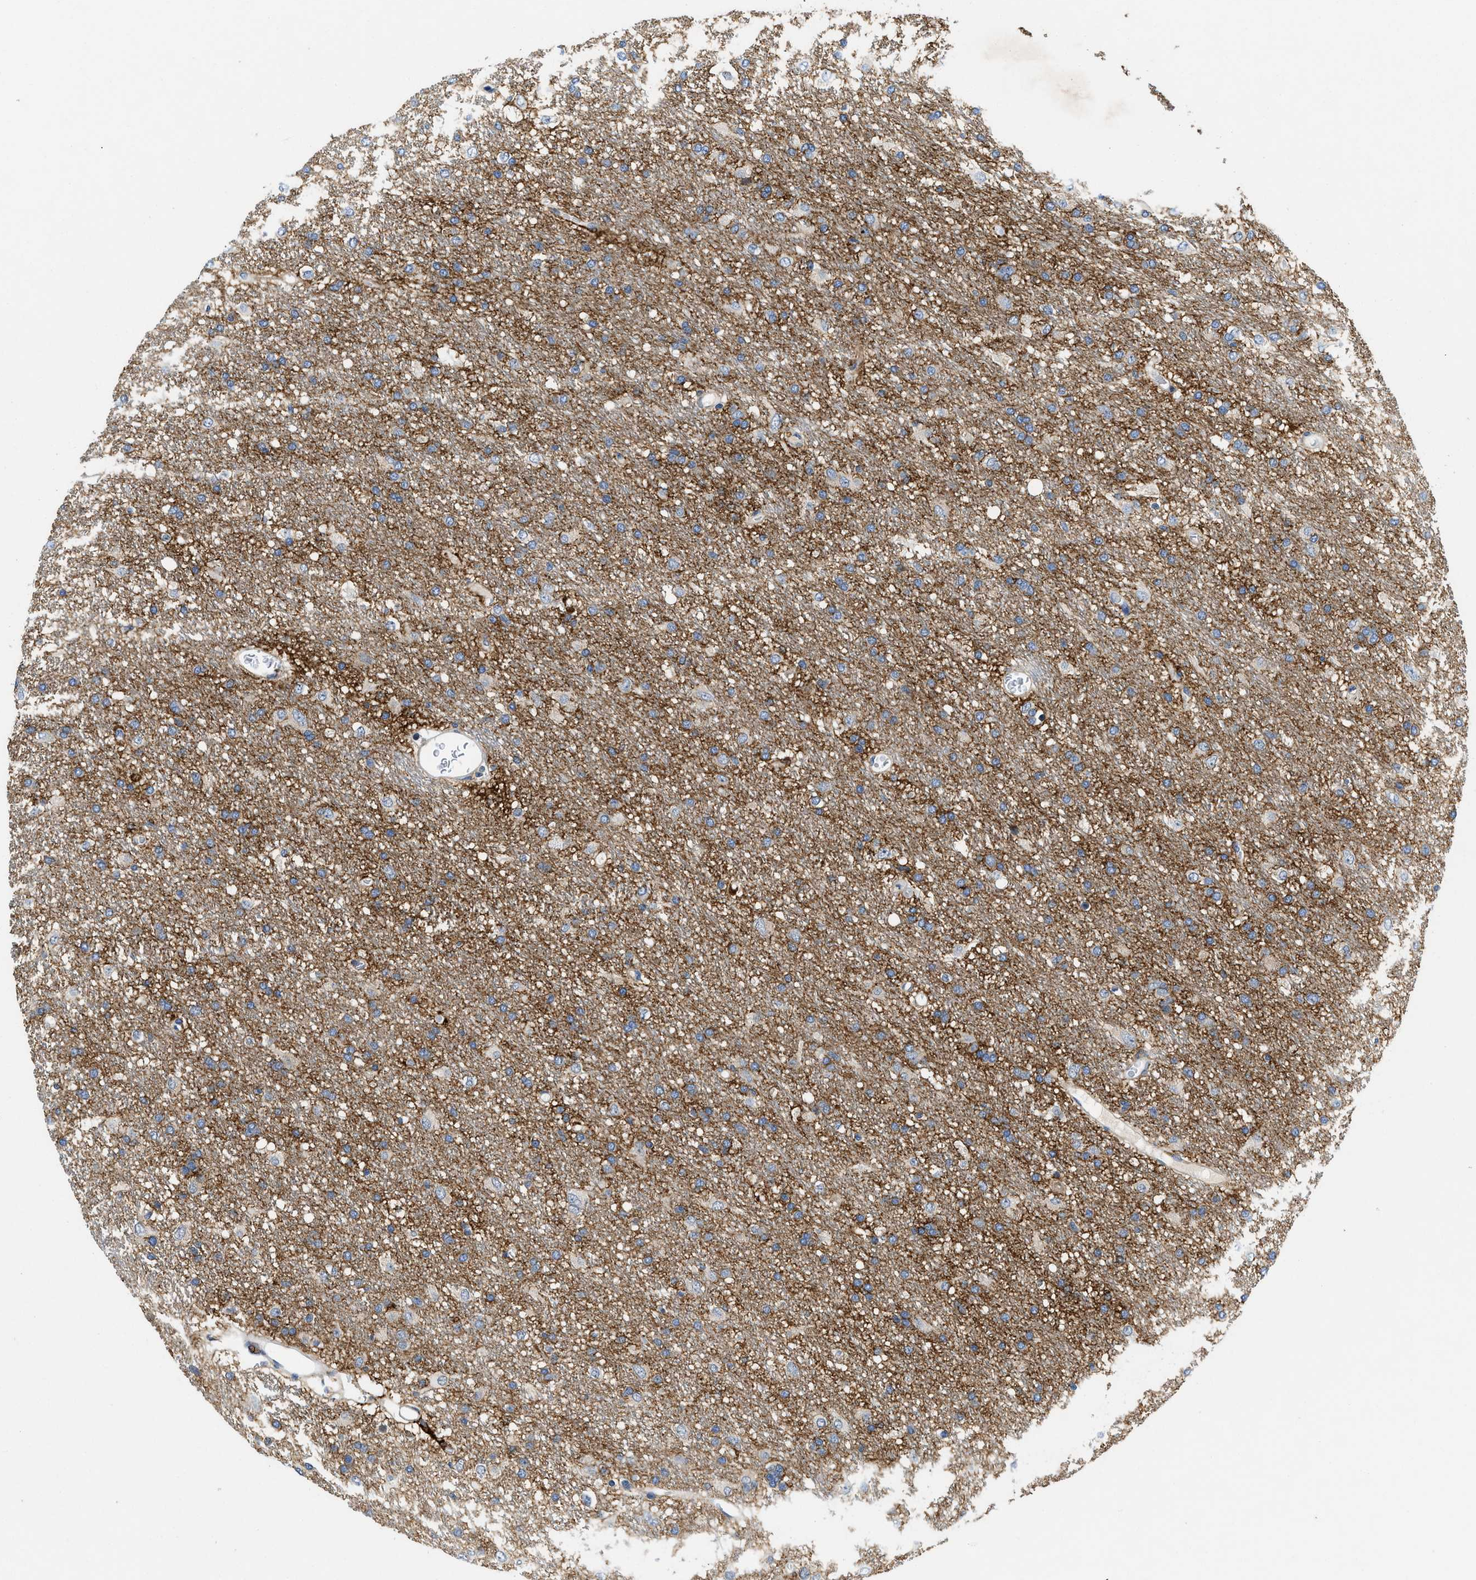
{"staining": {"intensity": "moderate", "quantity": "25%-75%", "location": "cytoplasmic/membranous"}, "tissue": "glioma", "cell_type": "Tumor cells", "image_type": "cancer", "snomed": [{"axis": "morphology", "description": "Glioma, malignant, Low grade"}, {"axis": "topography", "description": "Brain"}], "caption": "The immunohistochemical stain highlights moderate cytoplasmic/membranous staining in tumor cells of glioma tissue. (IHC, brightfield microscopy, high magnification).", "gene": "IKBKE", "patient": {"sex": "male", "age": 77}}